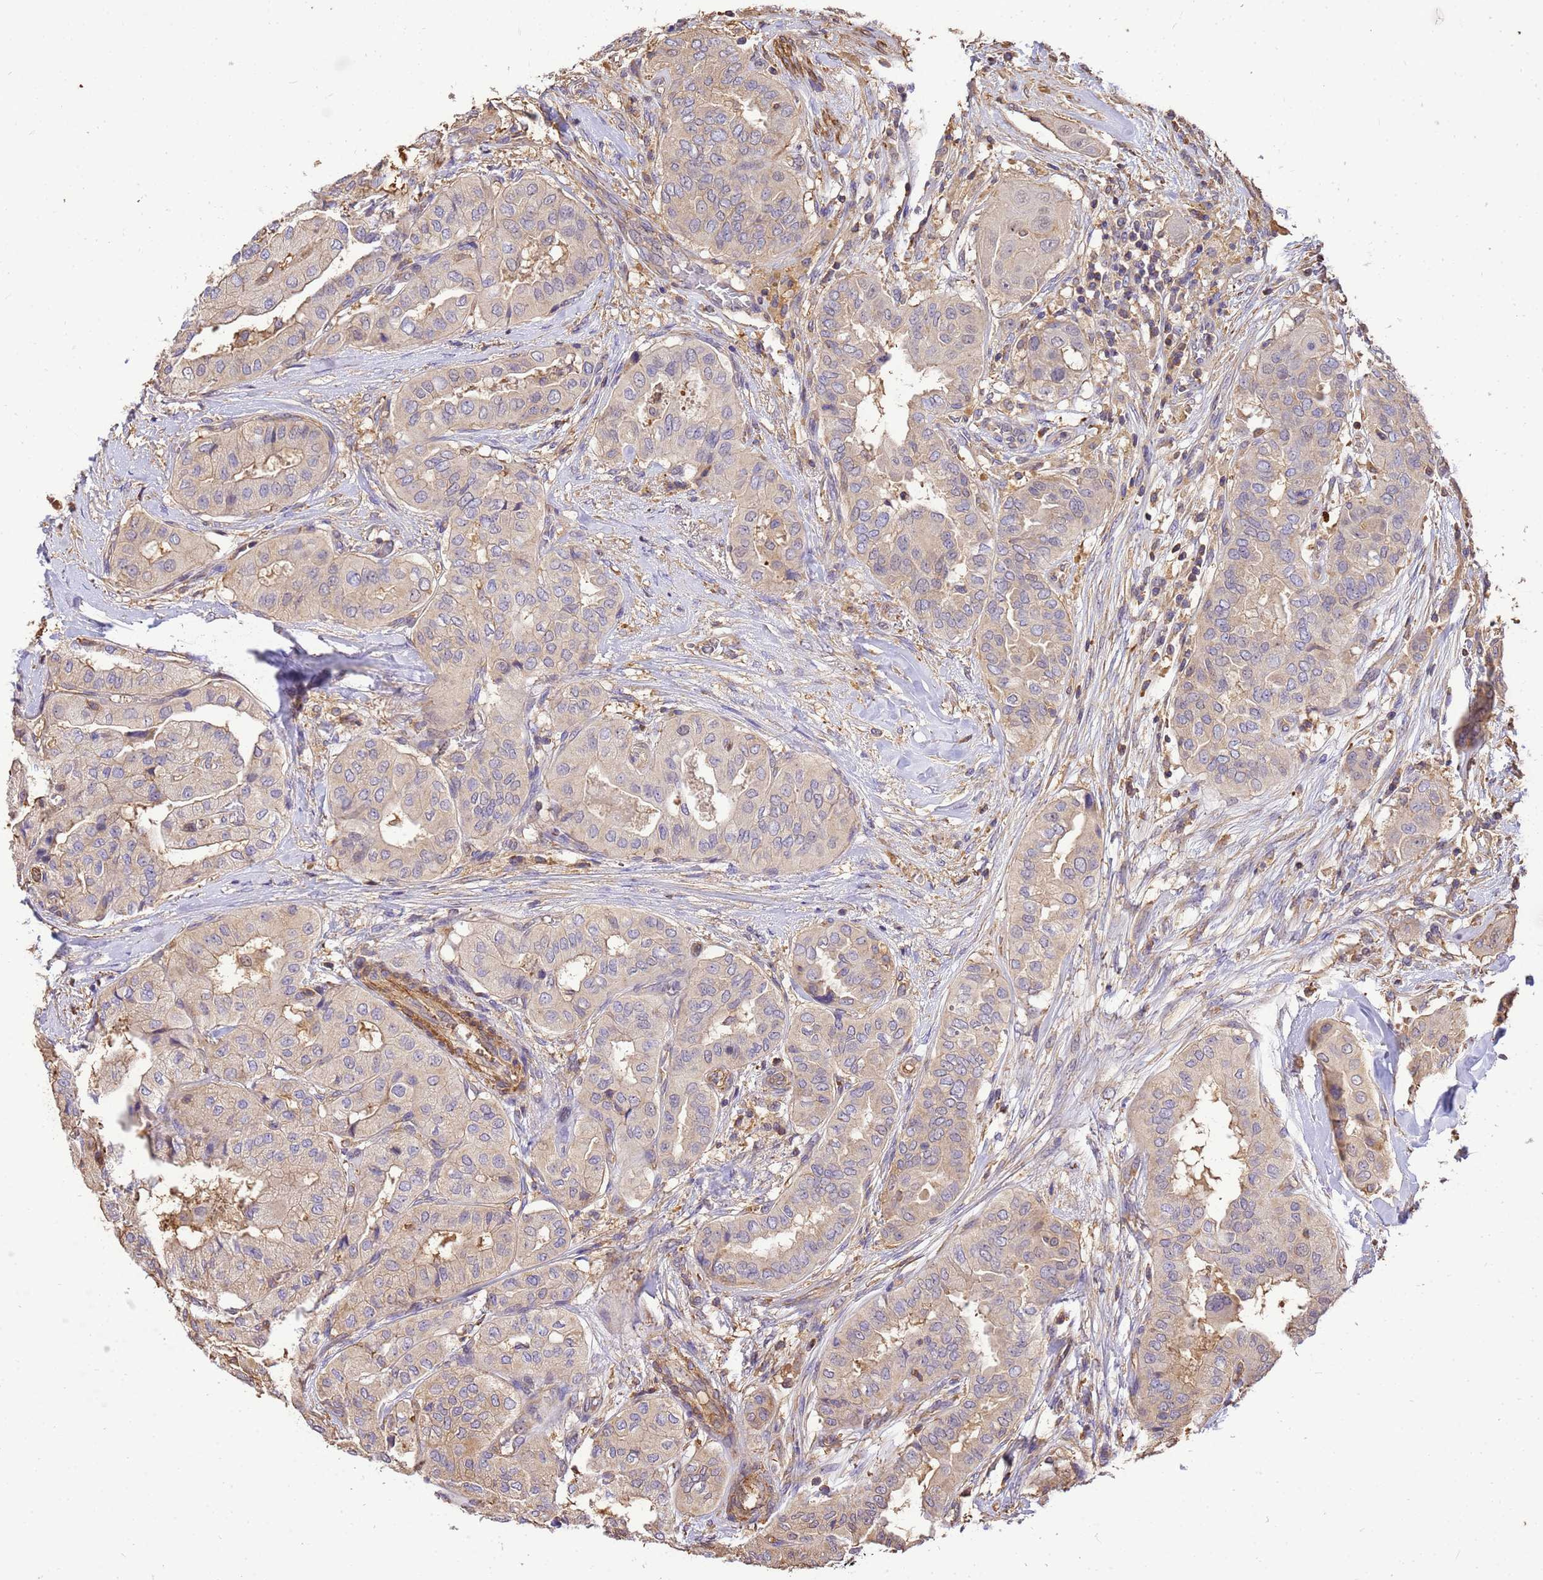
{"staining": {"intensity": "weak", "quantity": "25%-75%", "location": "cytoplasmic/membranous"}, "tissue": "thyroid cancer", "cell_type": "Tumor cells", "image_type": "cancer", "snomed": [{"axis": "morphology", "description": "Papillary adenocarcinoma, NOS"}, {"axis": "topography", "description": "Thyroid gland"}], "caption": "Protein staining demonstrates weak cytoplasmic/membranous staining in about 25%-75% of tumor cells in thyroid cancer (papillary adenocarcinoma). The staining was performed using DAB to visualize the protein expression in brown, while the nuclei were stained in blue with hematoxylin (Magnification: 20x).", "gene": "WDR64", "patient": {"sex": "female", "age": 59}}